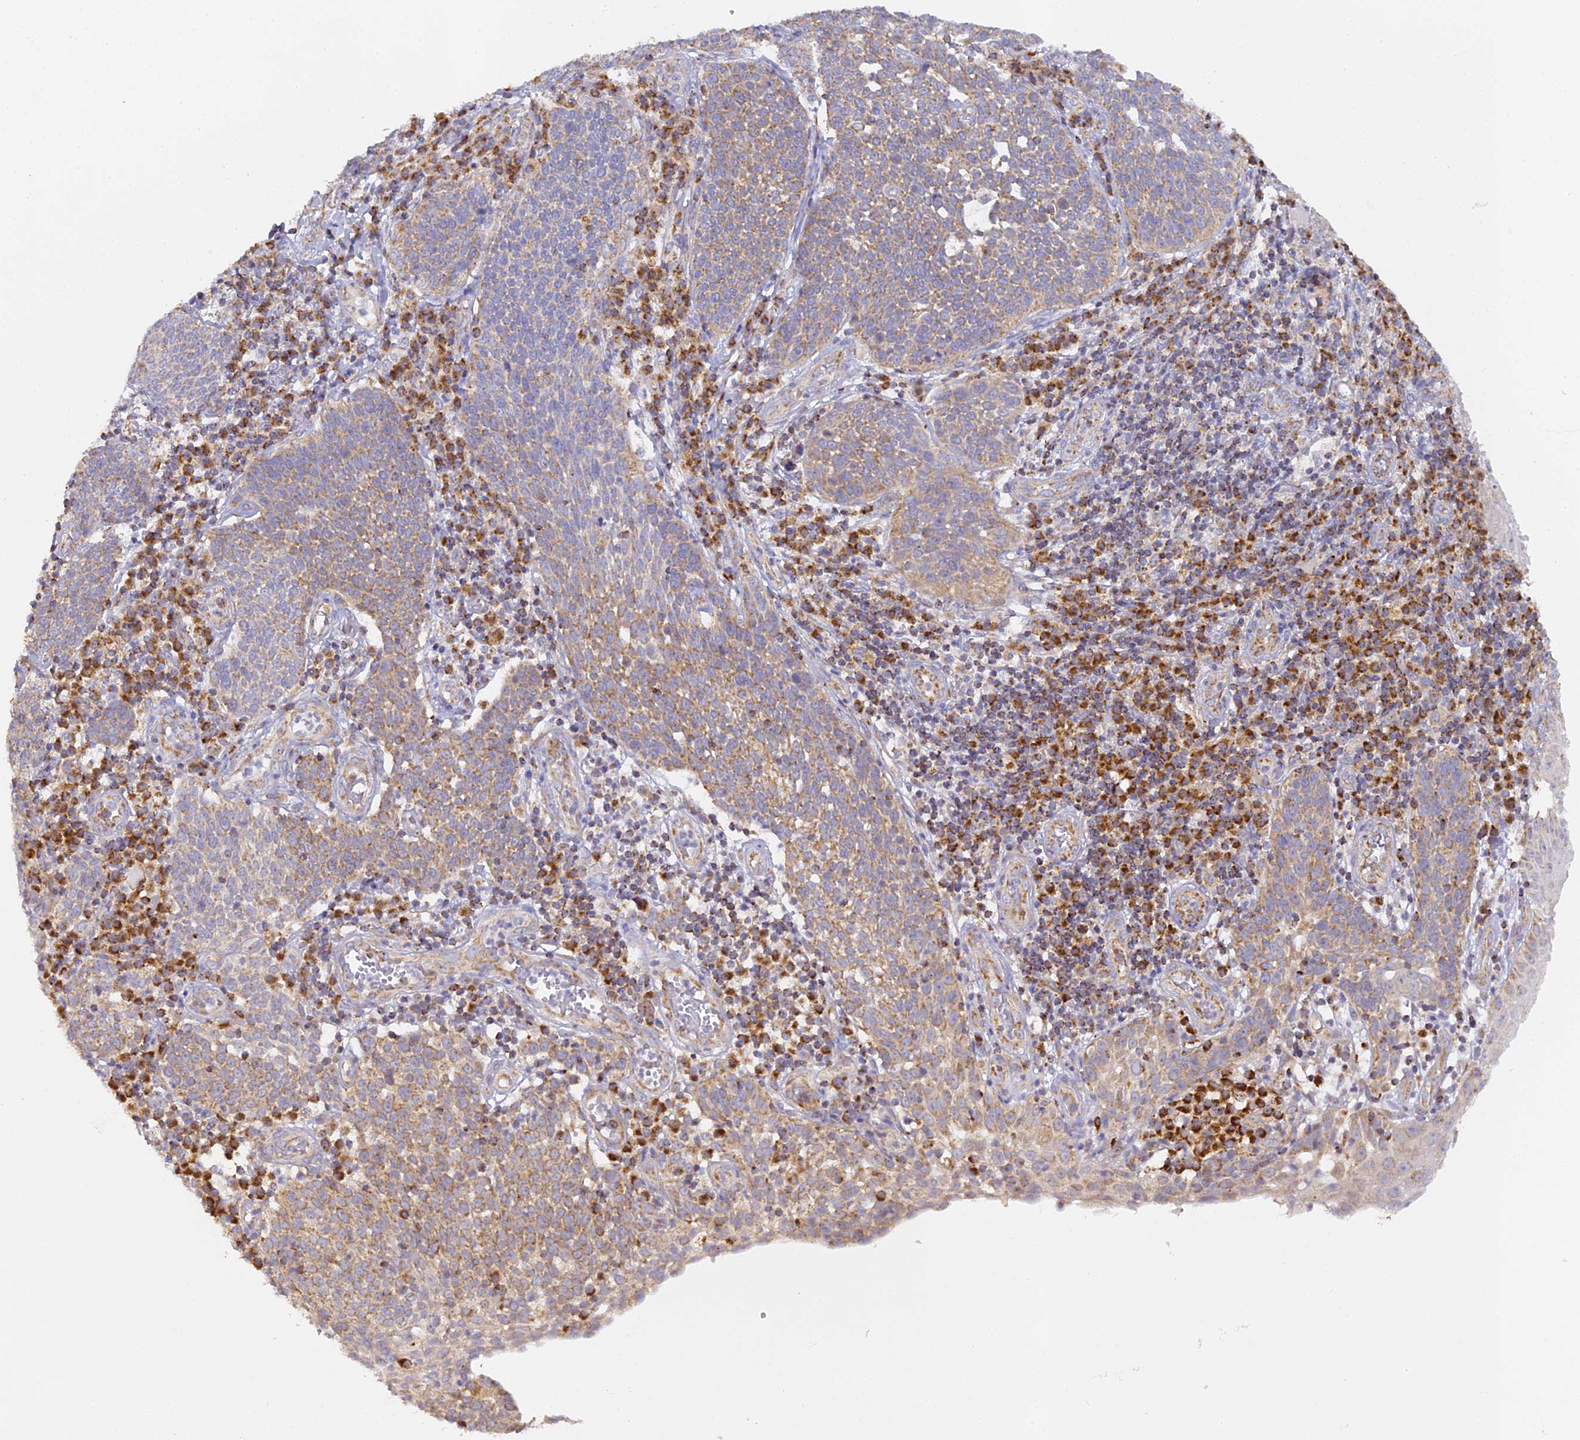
{"staining": {"intensity": "moderate", "quantity": "25%-75%", "location": "cytoplasmic/membranous"}, "tissue": "cervical cancer", "cell_type": "Tumor cells", "image_type": "cancer", "snomed": [{"axis": "morphology", "description": "Squamous cell carcinoma, NOS"}, {"axis": "topography", "description": "Cervix"}], "caption": "About 25%-75% of tumor cells in cervical cancer show moderate cytoplasmic/membranous protein positivity as visualized by brown immunohistochemical staining.", "gene": "DONSON", "patient": {"sex": "female", "age": 34}}